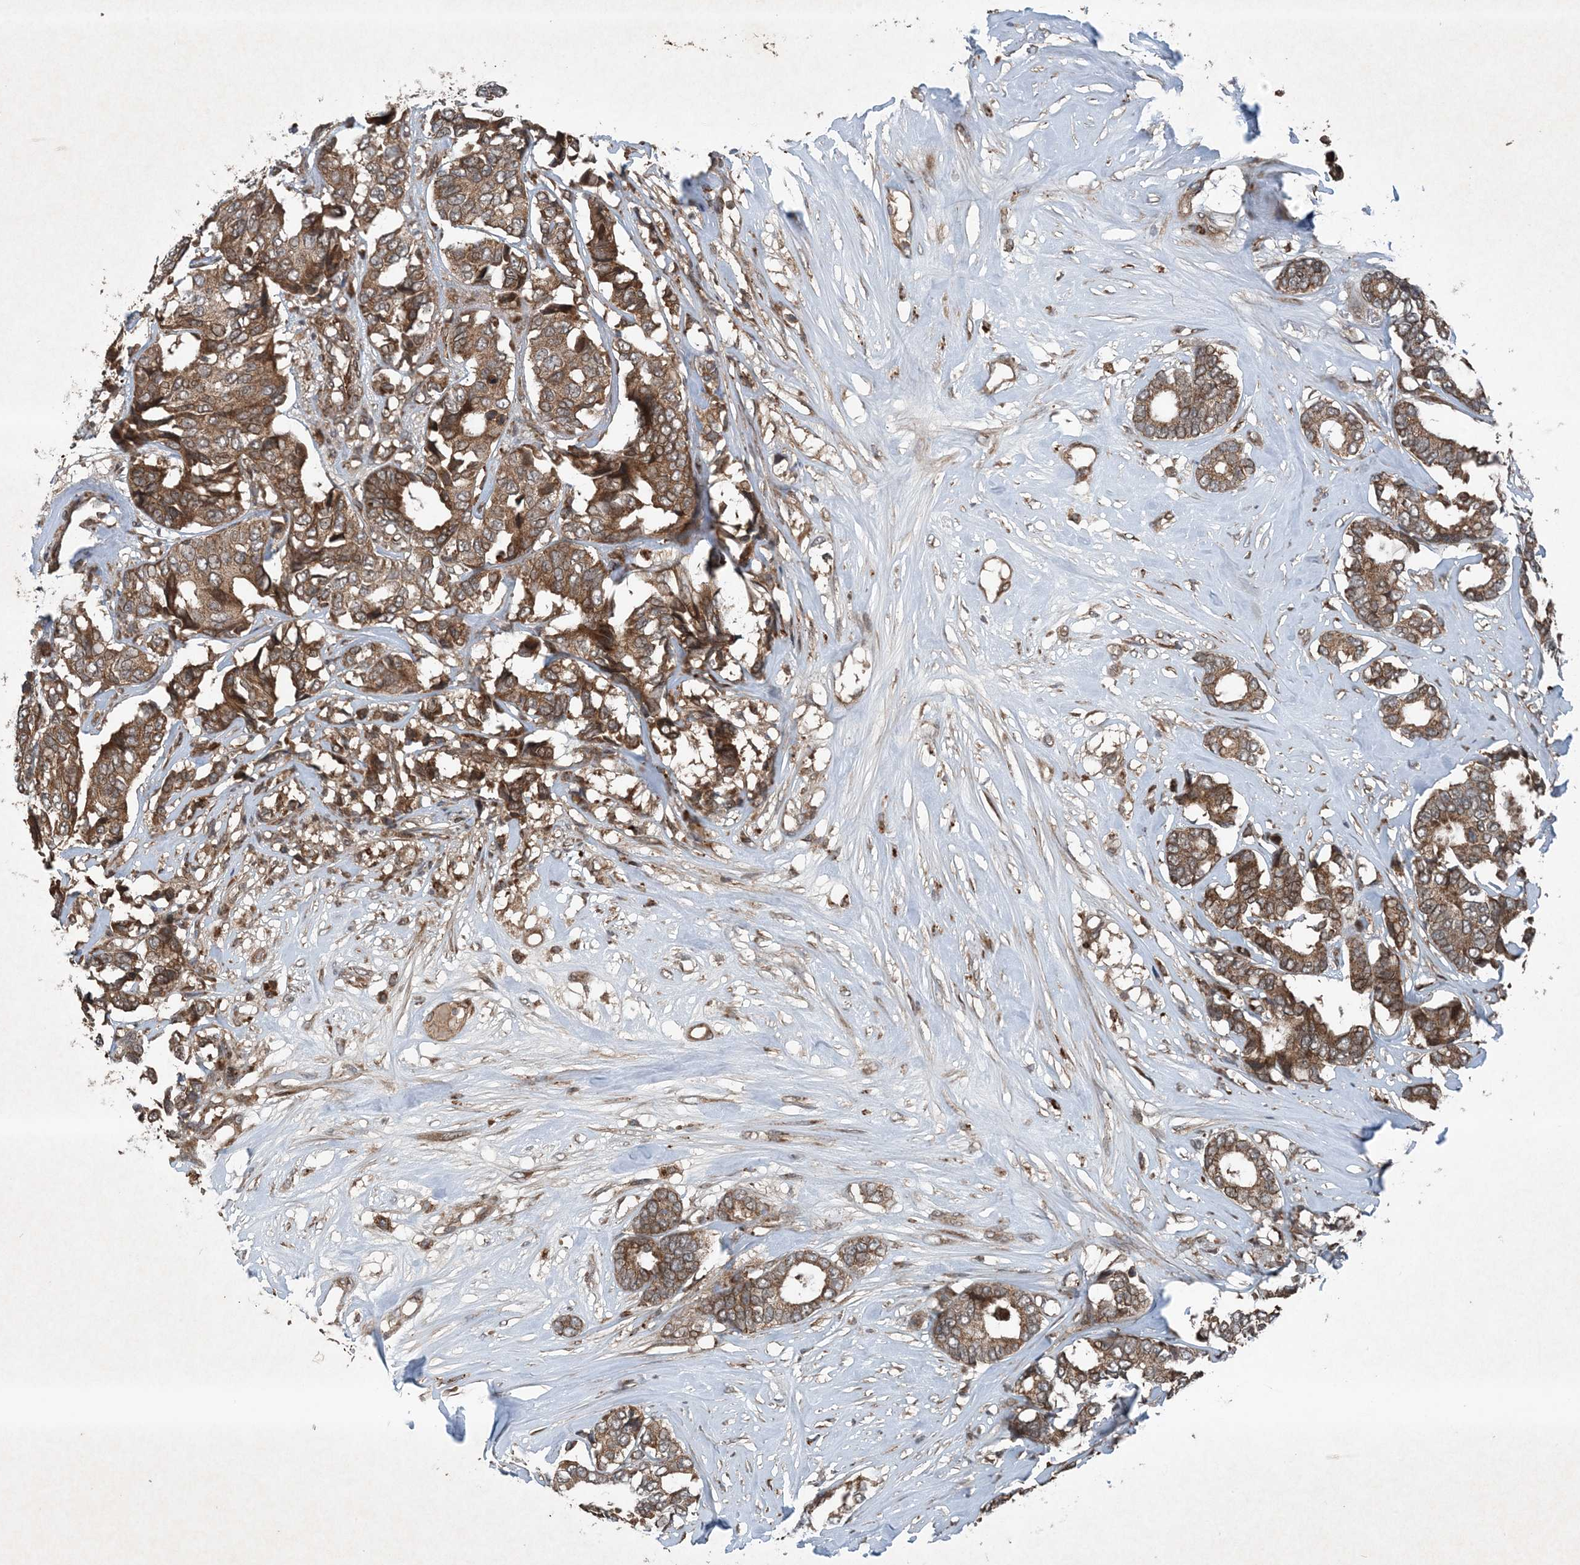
{"staining": {"intensity": "moderate", "quantity": ">75%", "location": "cytoplasmic/membranous"}, "tissue": "breast cancer", "cell_type": "Tumor cells", "image_type": "cancer", "snomed": [{"axis": "morphology", "description": "Duct carcinoma"}, {"axis": "topography", "description": "Breast"}], "caption": "A photomicrograph of human intraductal carcinoma (breast) stained for a protein exhibits moderate cytoplasmic/membranous brown staining in tumor cells.", "gene": "GNG5", "patient": {"sex": "female", "age": 87}}